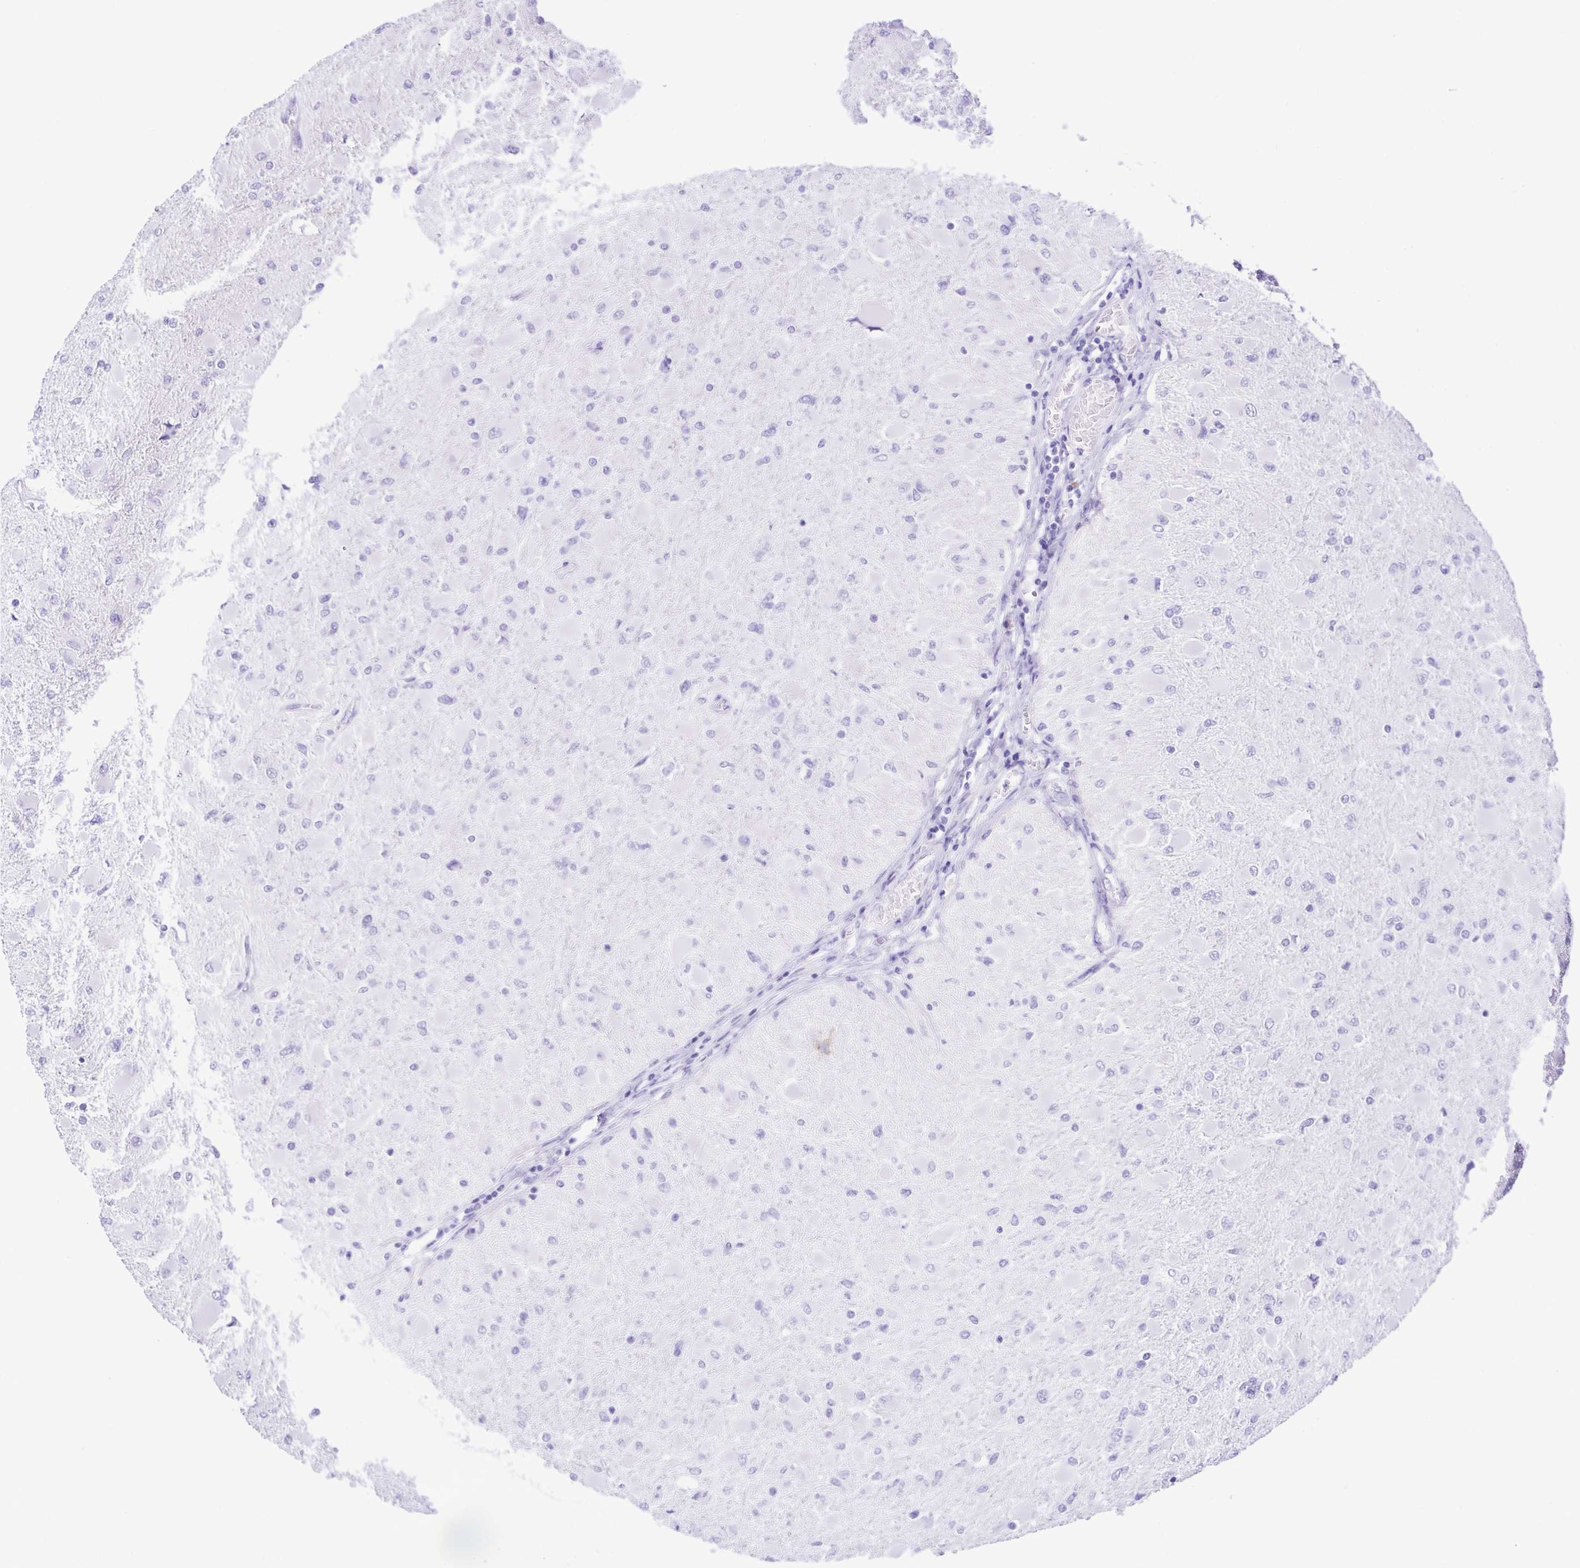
{"staining": {"intensity": "negative", "quantity": "none", "location": "none"}, "tissue": "glioma", "cell_type": "Tumor cells", "image_type": "cancer", "snomed": [{"axis": "morphology", "description": "Glioma, malignant, High grade"}, {"axis": "topography", "description": "Cerebral cortex"}], "caption": "Glioma was stained to show a protein in brown. There is no significant positivity in tumor cells.", "gene": "GPR17", "patient": {"sex": "female", "age": 36}}